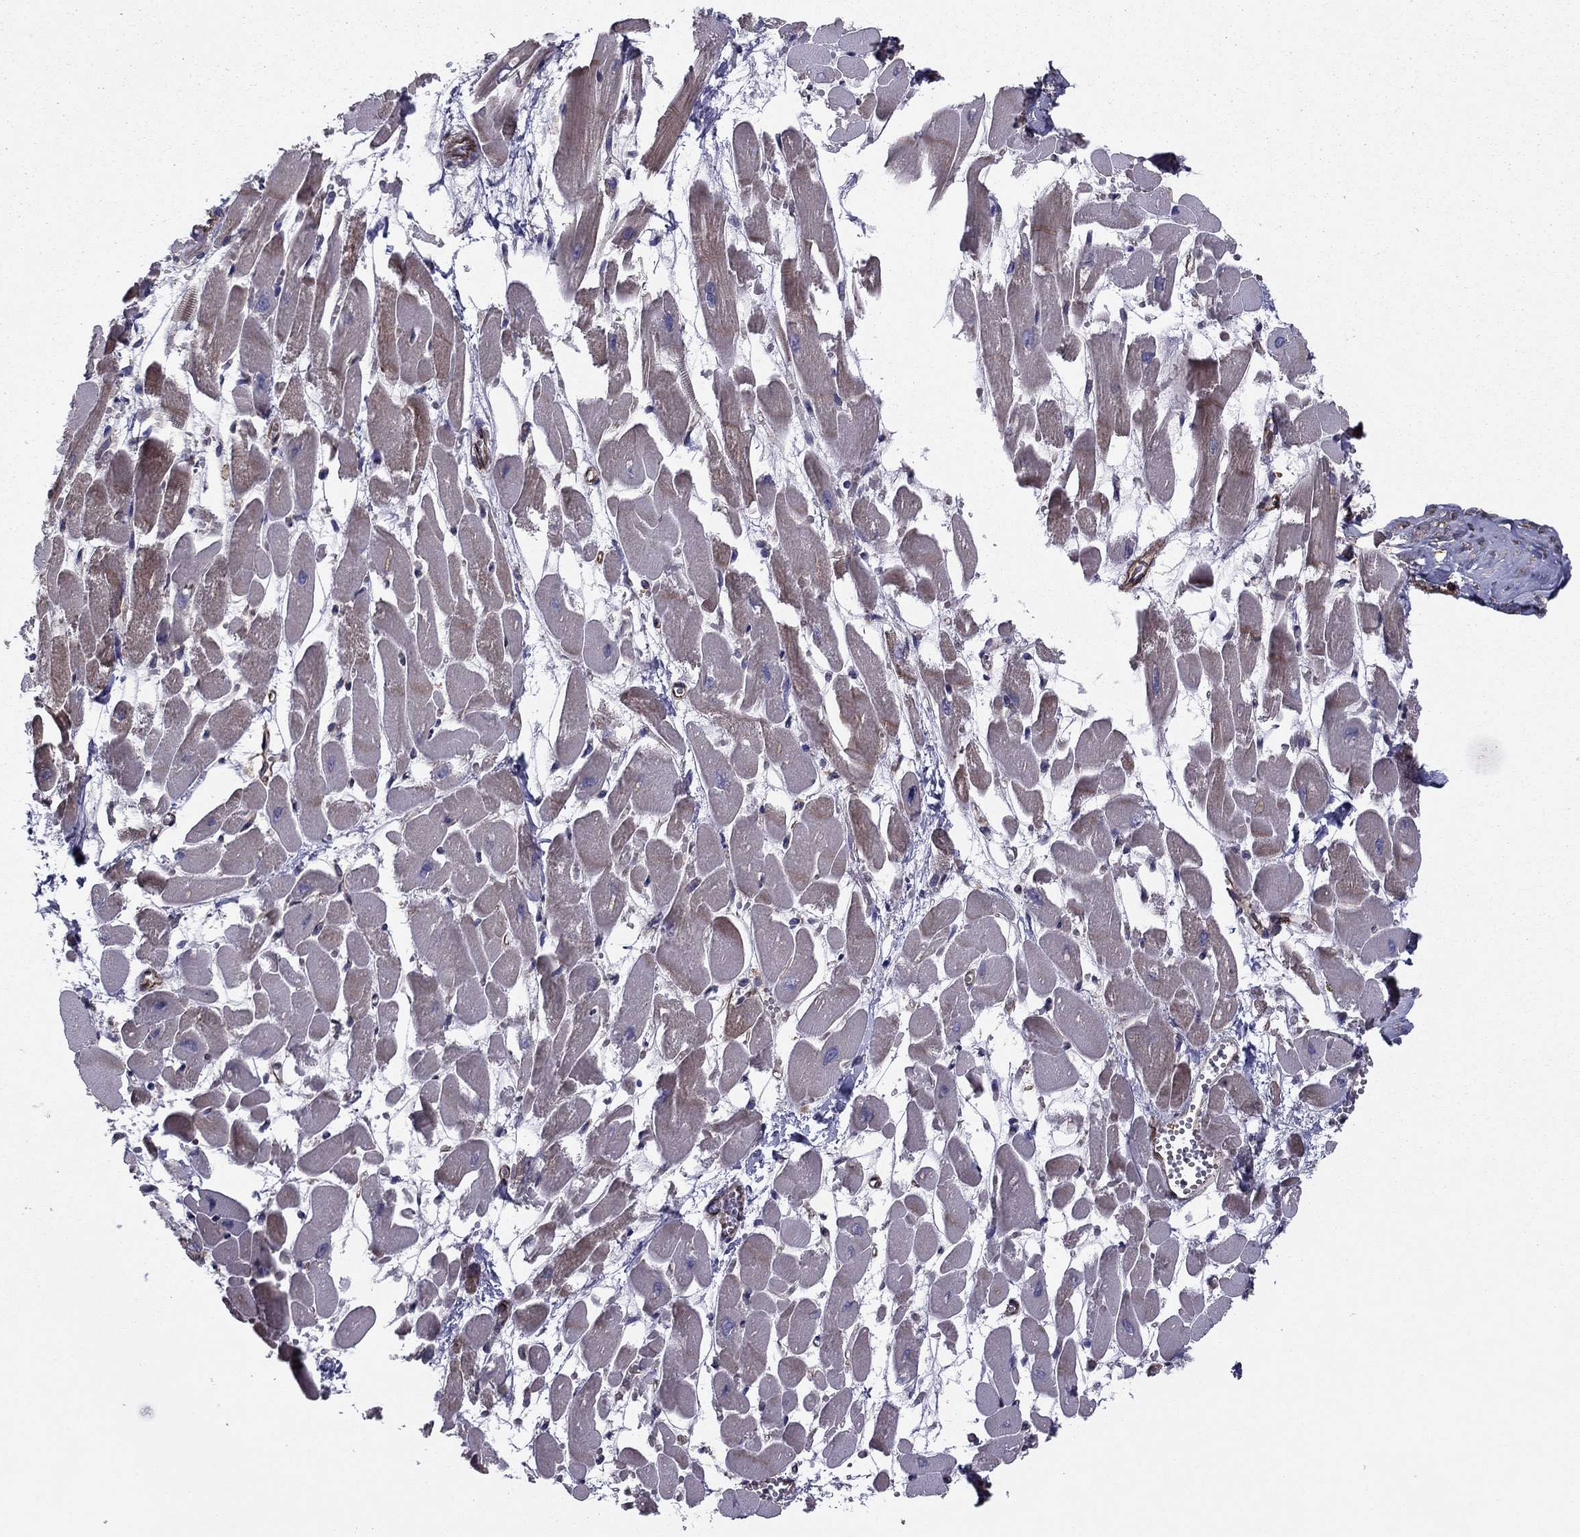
{"staining": {"intensity": "moderate", "quantity": "<25%", "location": "cytoplasmic/membranous"}, "tissue": "heart muscle", "cell_type": "Cardiomyocytes", "image_type": "normal", "snomed": [{"axis": "morphology", "description": "Normal tissue, NOS"}, {"axis": "topography", "description": "Heart"}], "caption": "Heart muscle stained with DAB (3,3'-diaminobenzidine) IHC demonstrates low levels of moderate cytoplasmic/membranous expression in approximately <25% of cardiomyocytes.", "gene": "SHMT1", "patient": {"sex": "female", "age": 52}}